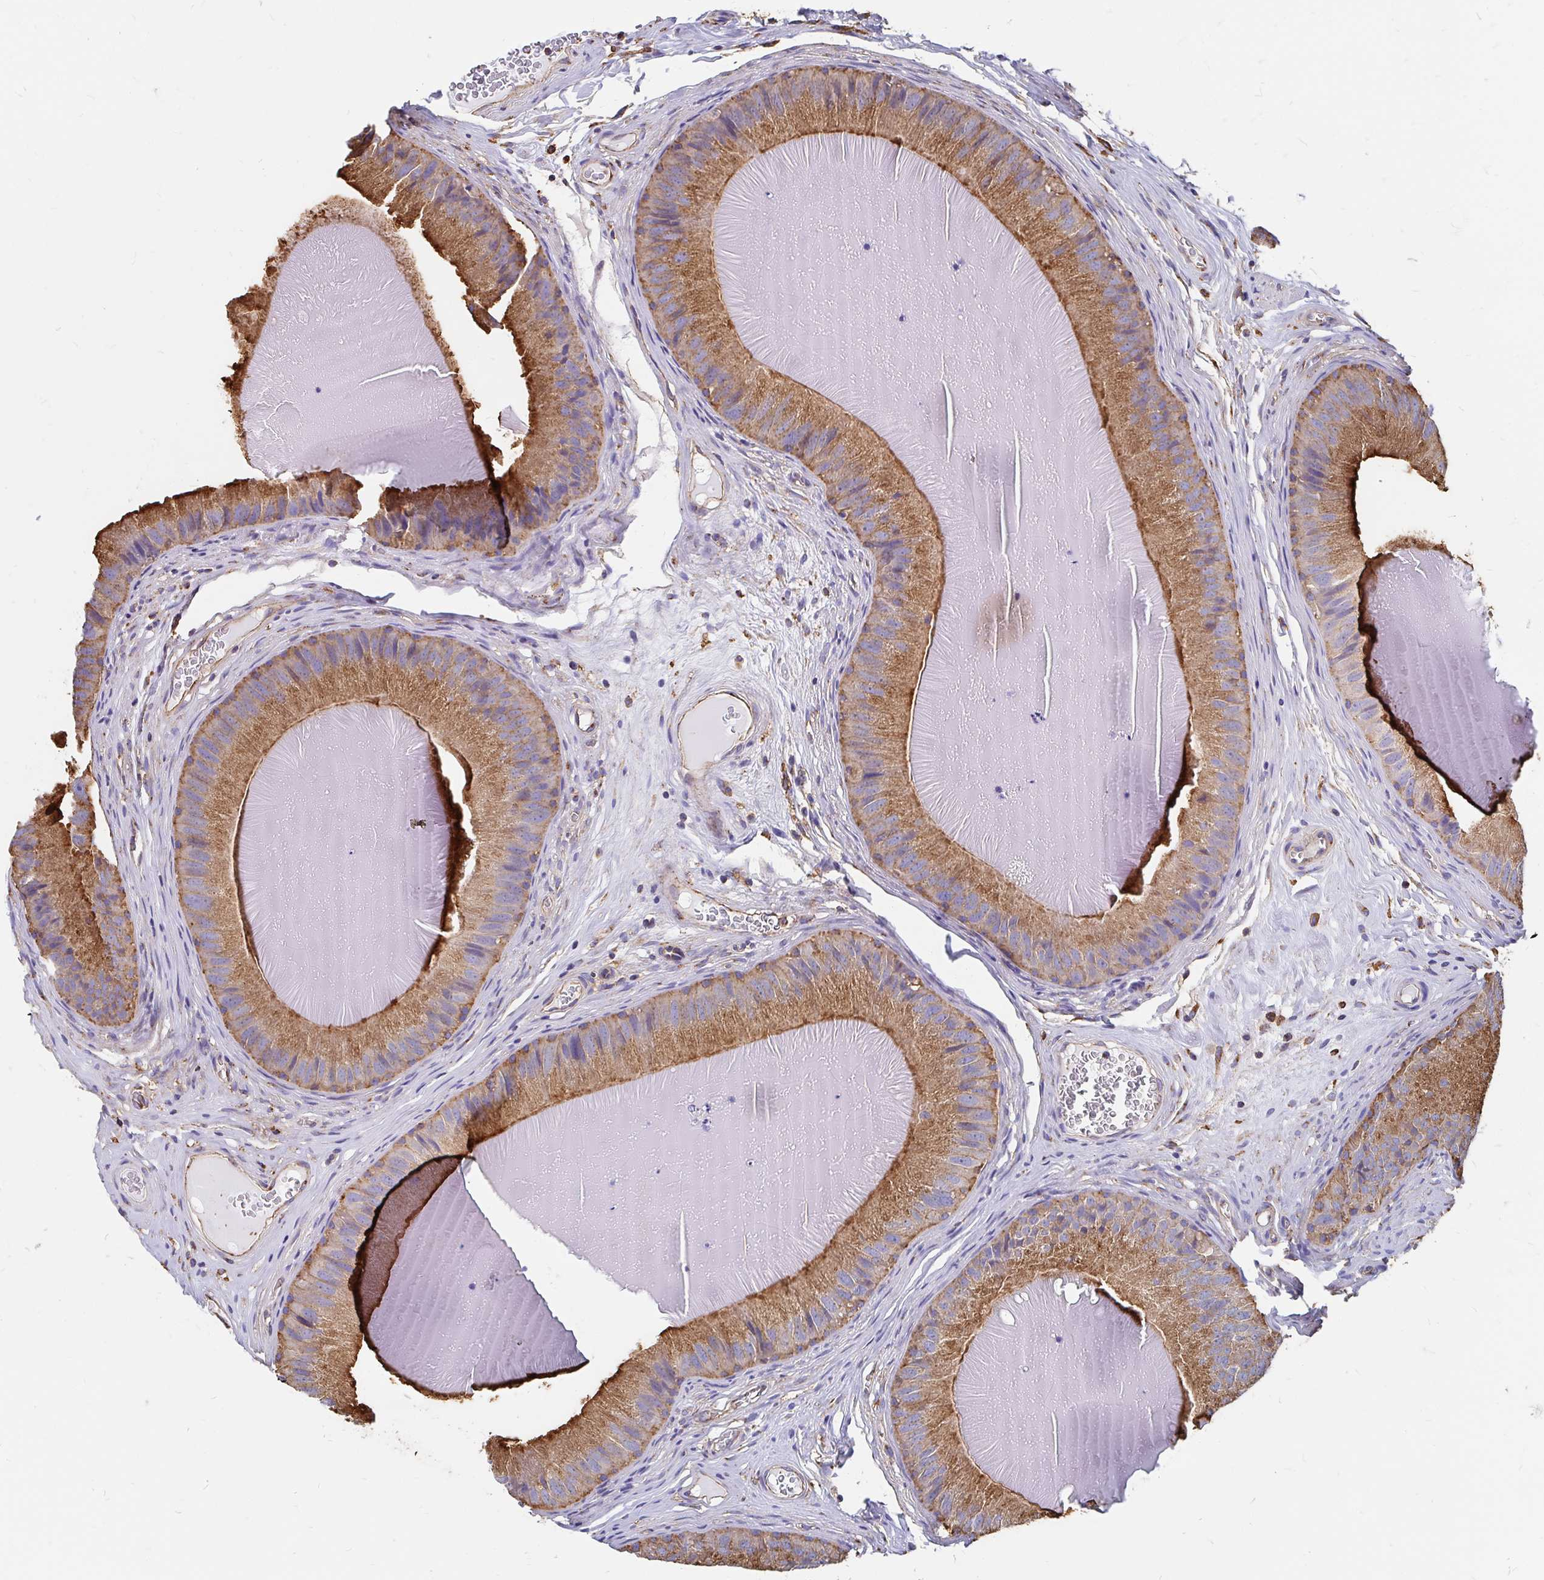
{"staining": {"intensity": "moderate", "quantity": ">75%", "location": "cytoplasmic/membranous"}, "tissue": "epididymis", "cell_type": "Glandular cells", "image_type": "normal", "snomed": [{"axis": "morphology", "description": "Normal tissue, NOS"}, {"axis": "topography", "description": "Epididymis, spermatic cord, NOS"}], "caption": "IHC (DAB) staining of benign human epididymis exhibits moderate cytoplasmic/membranous protein staining in about >75% of glandular cells. The protein of interest is stained brown, and the nuclei are stained in blue (DAB (3,3'-diaminobenzidine) IHC with brightfield microscopy, high magnification).", "gene": "CLTC", "patient": {"sex": "male", "age": 39}}